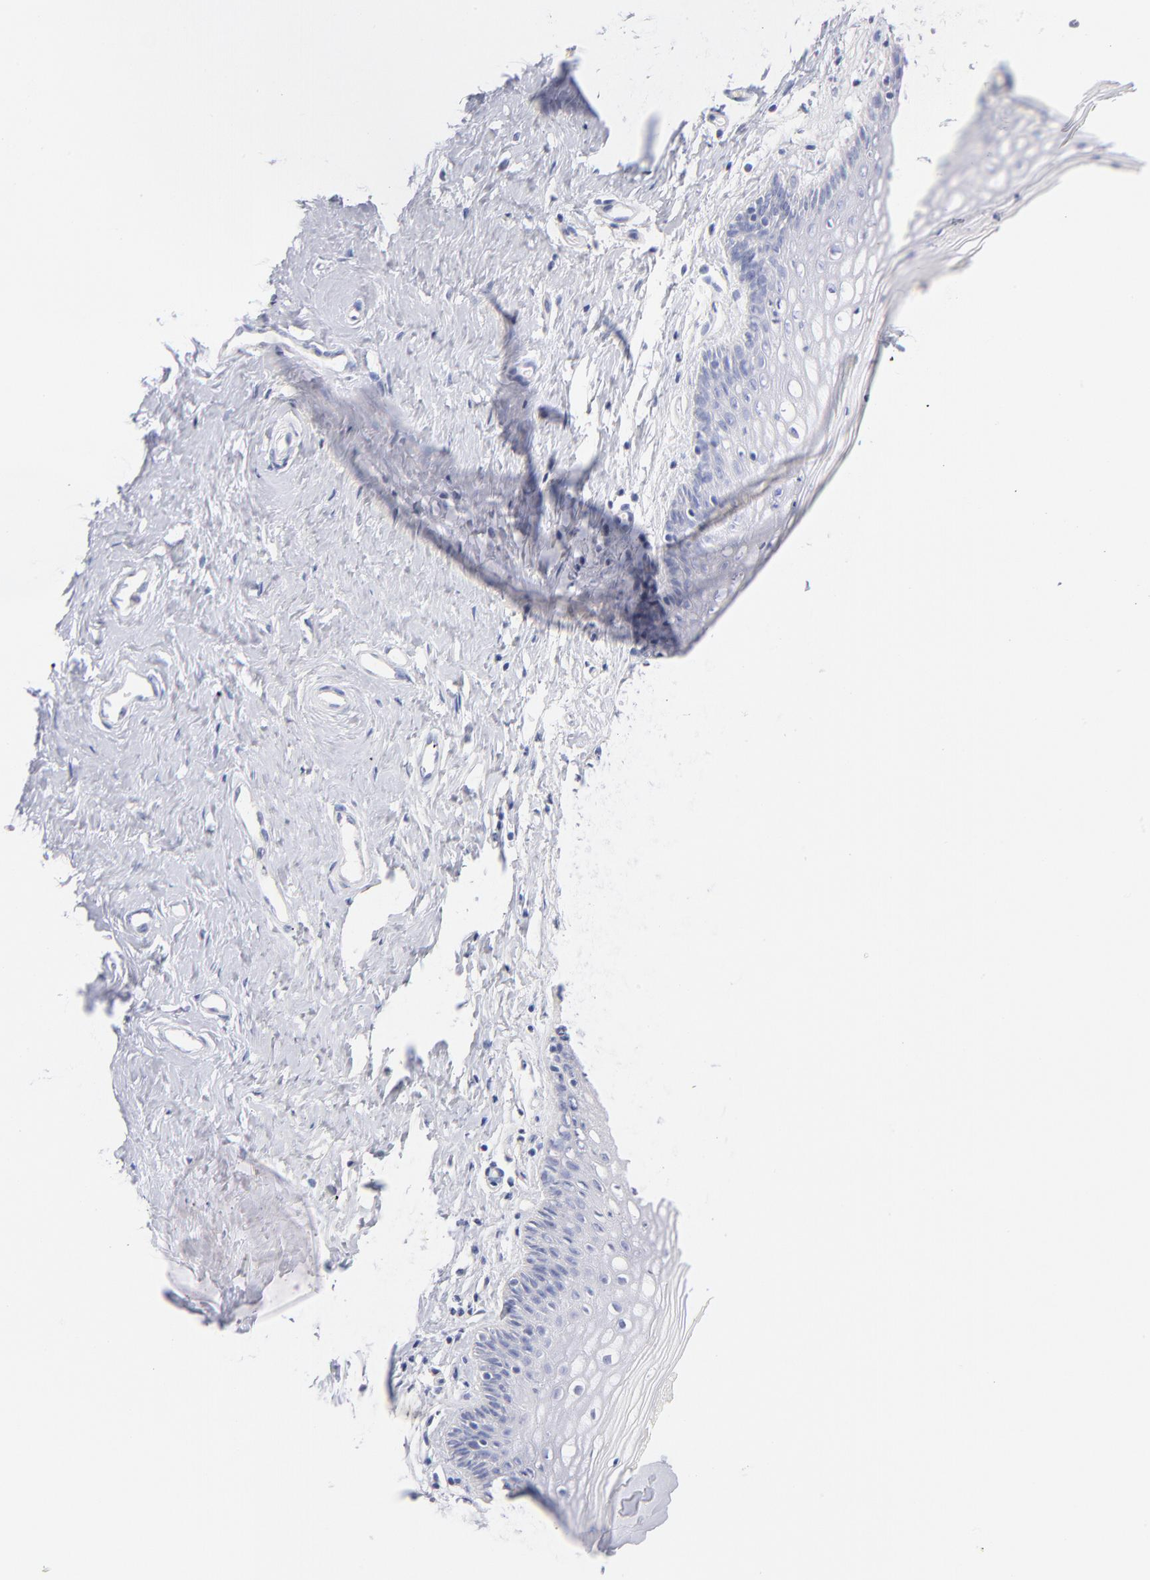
{"staining": {"intensity": "negative", "quantity": "none", "location": "none"}, "tissue": "vagina", "cell_type": "Squamous epithelial cells", "image_type": "normal", "snomed": [{"axis": "morphology", "description": "Normal tissue, NOS"}, {"axis": "topography", "description": "Vagina"}], "caption": "High magnification brightfield microscopy of unremarkable vagina stained with DAB (brown) and counterstained with hematoxylin (blue): squamous epithelial cells show no significant positivity.", "gene": "AIFM1", "patient": {"sex": "female", "age": 46}}